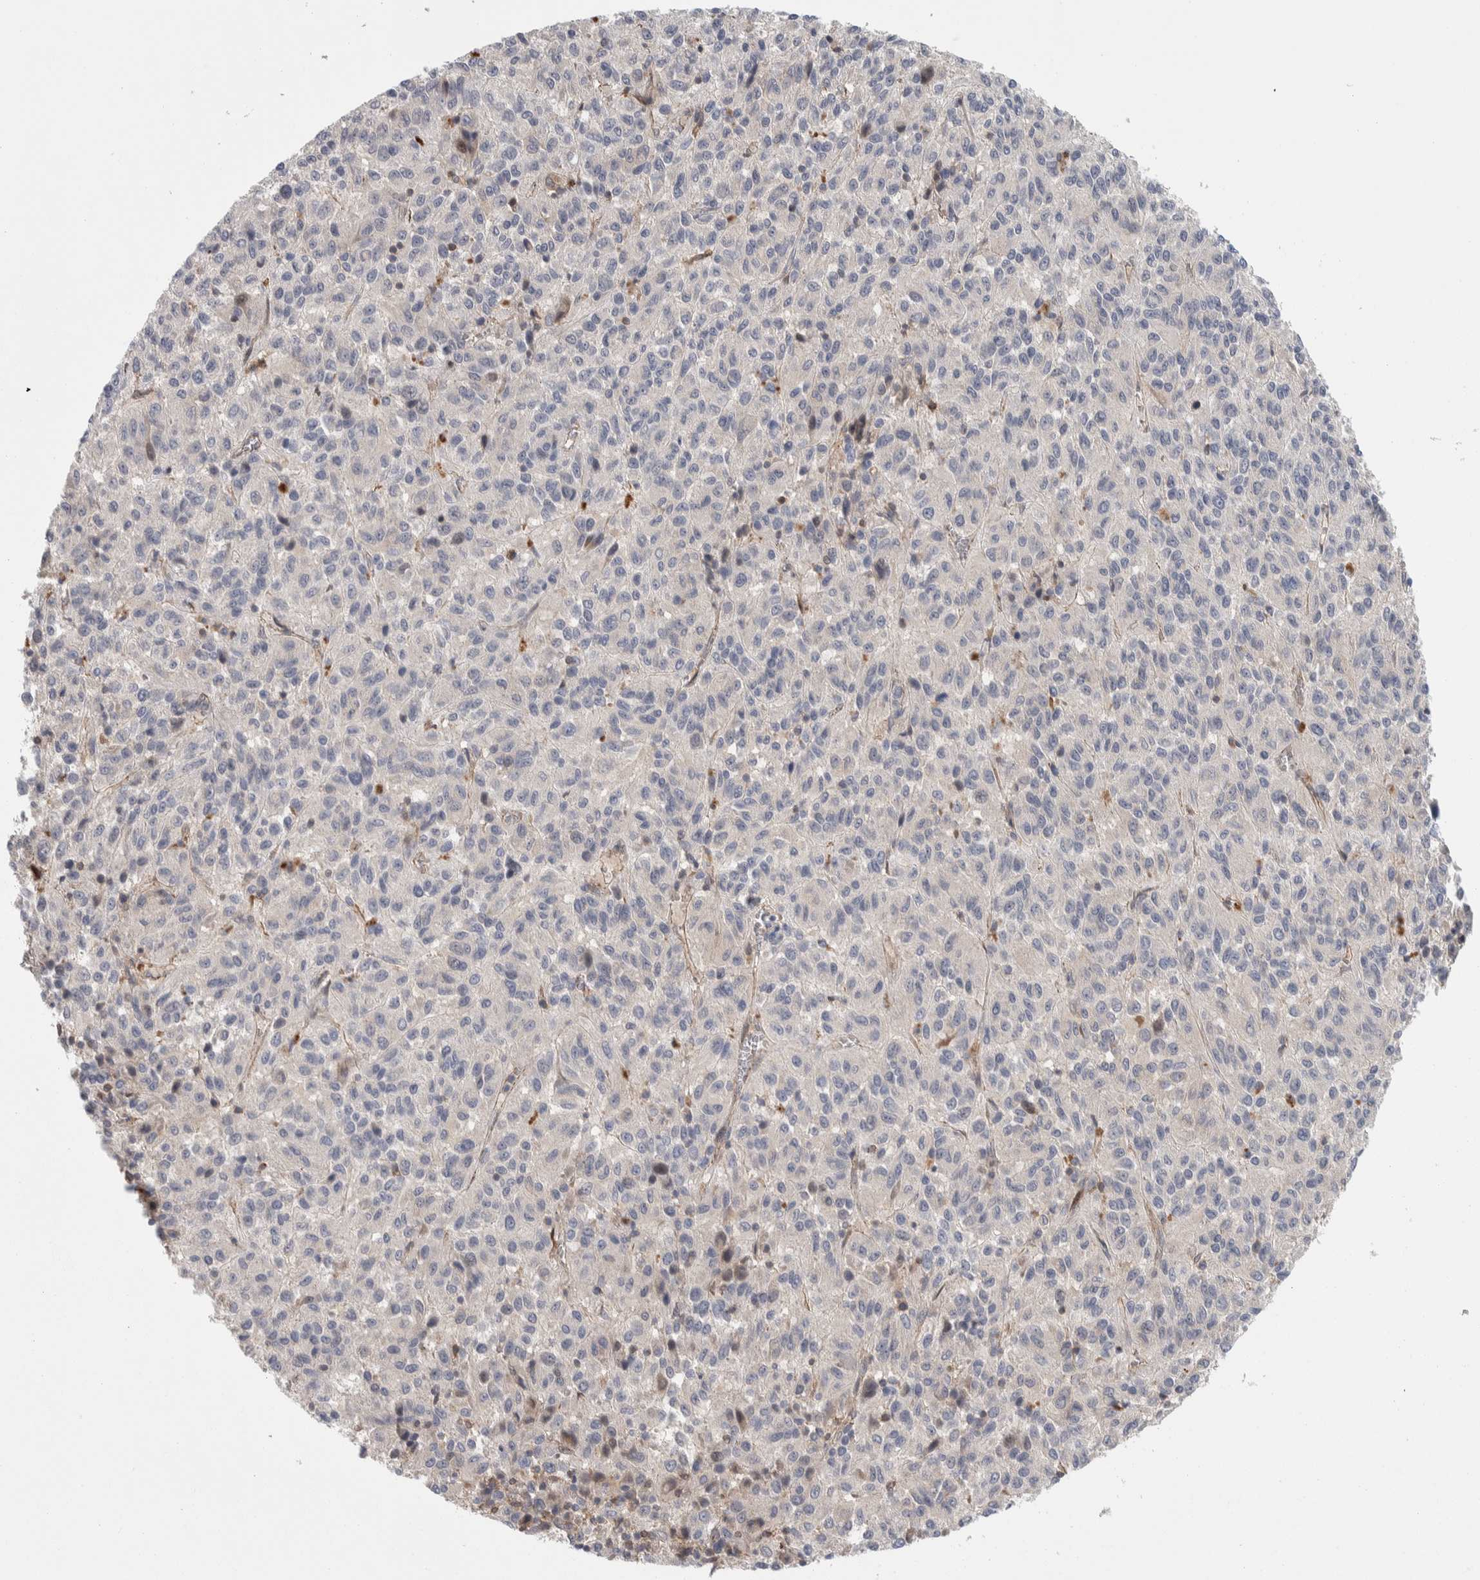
{"staining": {"intensity": "weak", "quantity": "<25%", "location": "cytoplasmic/membranous"}, "tissue": "melanoma", "cell_type": "Tumor cells", "image_type": "cancer", "snomed": [{"axis": "morphology", "description": "Malignant melanoma, Metastatic site"}, {"axis": "topography", "description": "Lung"}], "caption": "Melanoma stained for a protein using immunohistochemistry reveals no staining tumor cells.", "gene": "ZNF862", "patient": {"sex": "male", "age": 64}}